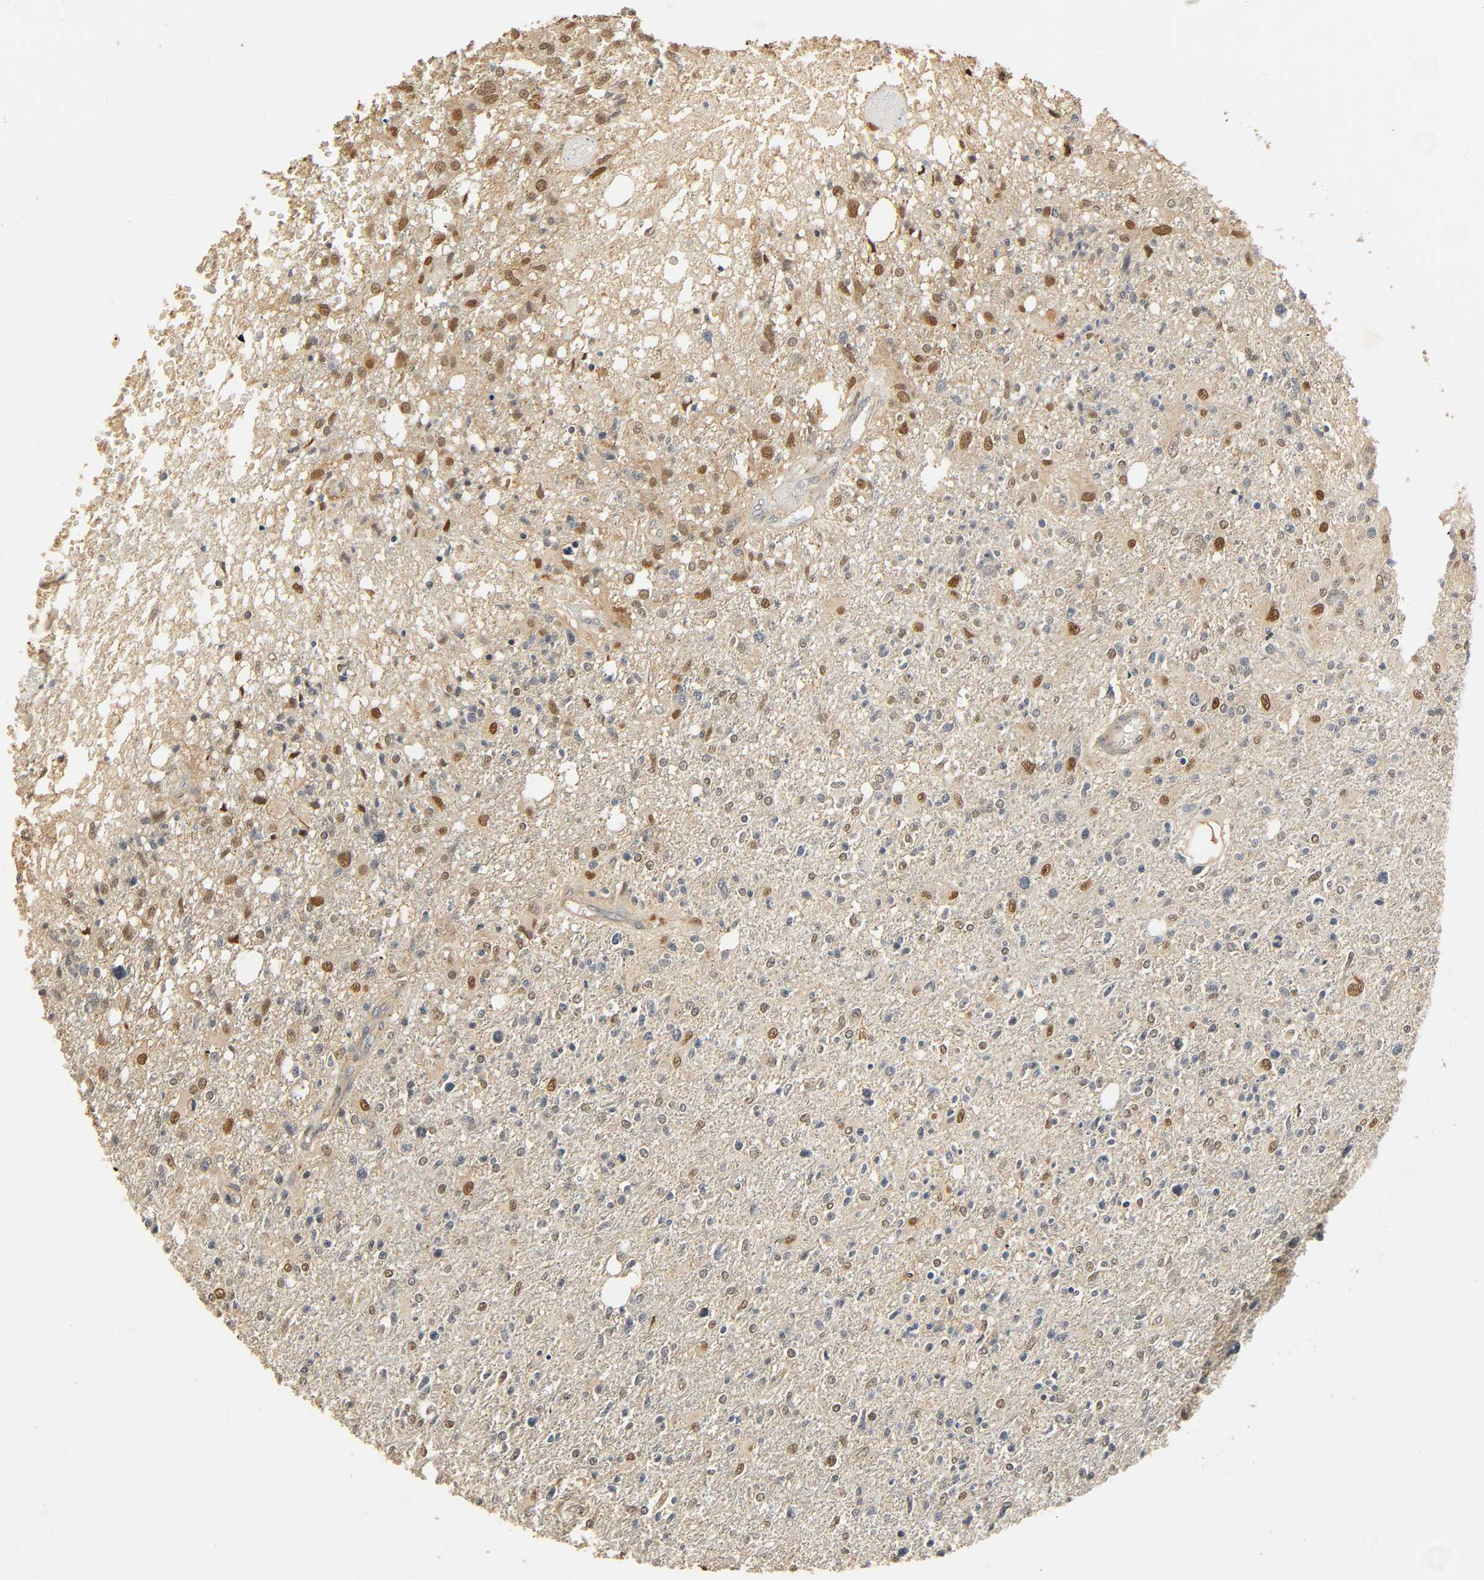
{"staining": {"intensity": "strong", "quantity": "25%-75%", "location": "nuclear"}, "tissue": "glioma", "cell_type": "Tumor cells", "image_type": "cancer", "snomed": [{"axis": "morphology", "description": "Glioma, malignant, High grade"}, {"axis": "topography", "description": "Cerebral cortex"}], "caption": "High-magnification brightfield microscopy of glioma stained with DAB (3,3'-diaminobenzidine) (brown) and counterstained with hematoxylin (blue). tumor cells exhibit strong nuclear staining is appreciated in about25%-75% of cells.", "gene": "ZFPM2", "patient": {"sex": "male", "age": 76}}